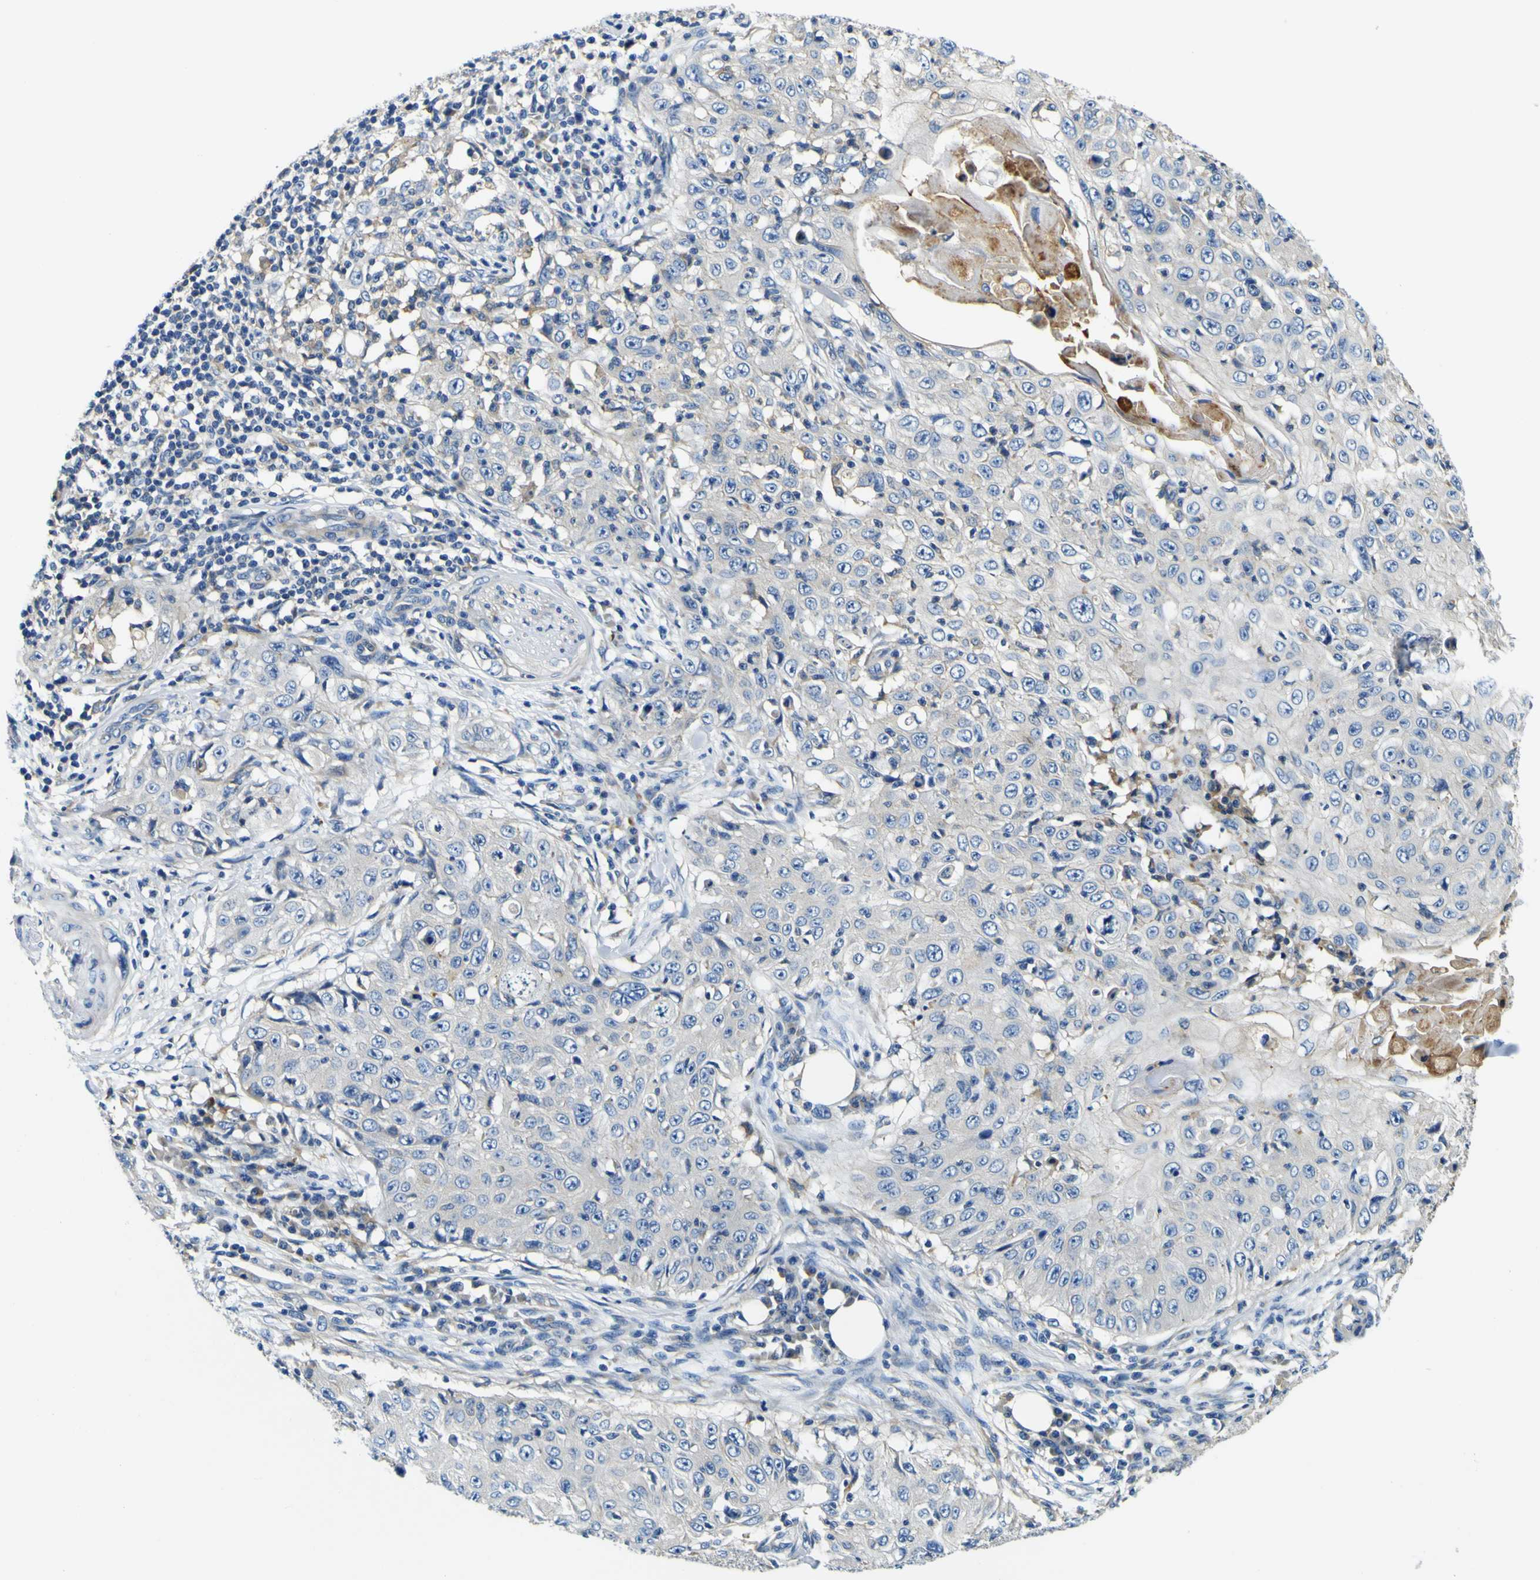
{"staining": {"intensity": "negative", "quantity": "none", "location": "none"}, "tissue": "skin cancer", "cell_type": "Tumor cells", "image_type": "cancer", "snomed": [{"axis": "morphology", "description": "Squamous cell carcinoma, NOS"}, {"axis": "topography", "description": "Skin"}], "caption": "DAB (3,3'-diaminobenzidine) immunohistochemical staining of skin cancer reveals no significant positivity in tumor cells. Nuclei are stained in blue.", "gene": "CLSTN1", "patient": {"sex": "male", "age": 86}}